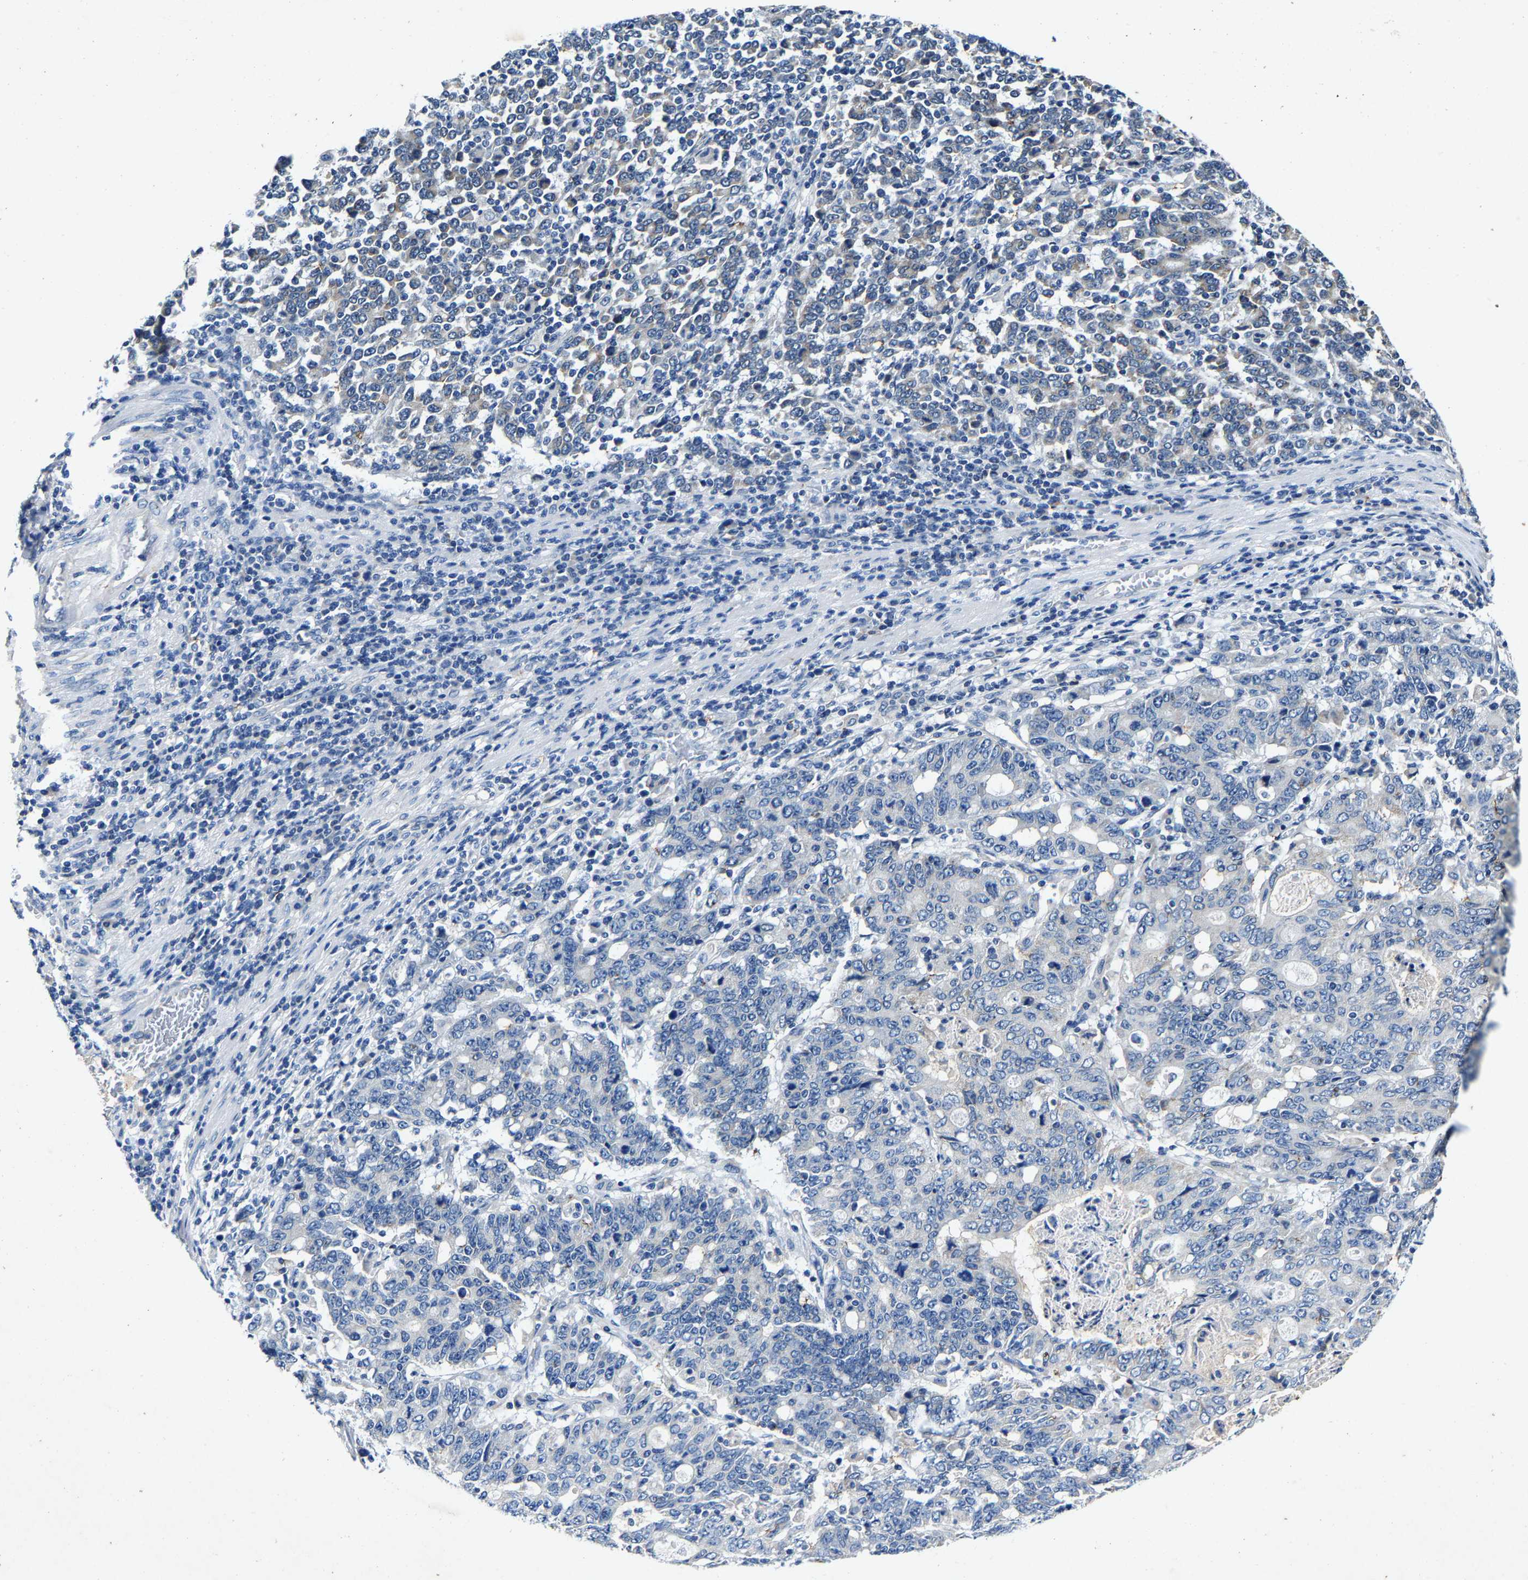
{"staining": {"intensity": "negative", "quantity": "none", "location": "none"}, "tissue": "stomach cancer", "cell_type": "Tumor cells", "image_type": "cancer", "snomed": [{"axis": "morphology", "description": "Adenocarcinoma, NOS"}, {"axis": "topography", "description": "Stomach, upper"}], "caption": "High power microscopy photomicrograph of an IHC histopathology image of stomach cancer (adenocarcinoma), revealing no significant staining in tumor cells.", "gene": "SLC25A25", "patient": {"sex": "male", "age": 69}}